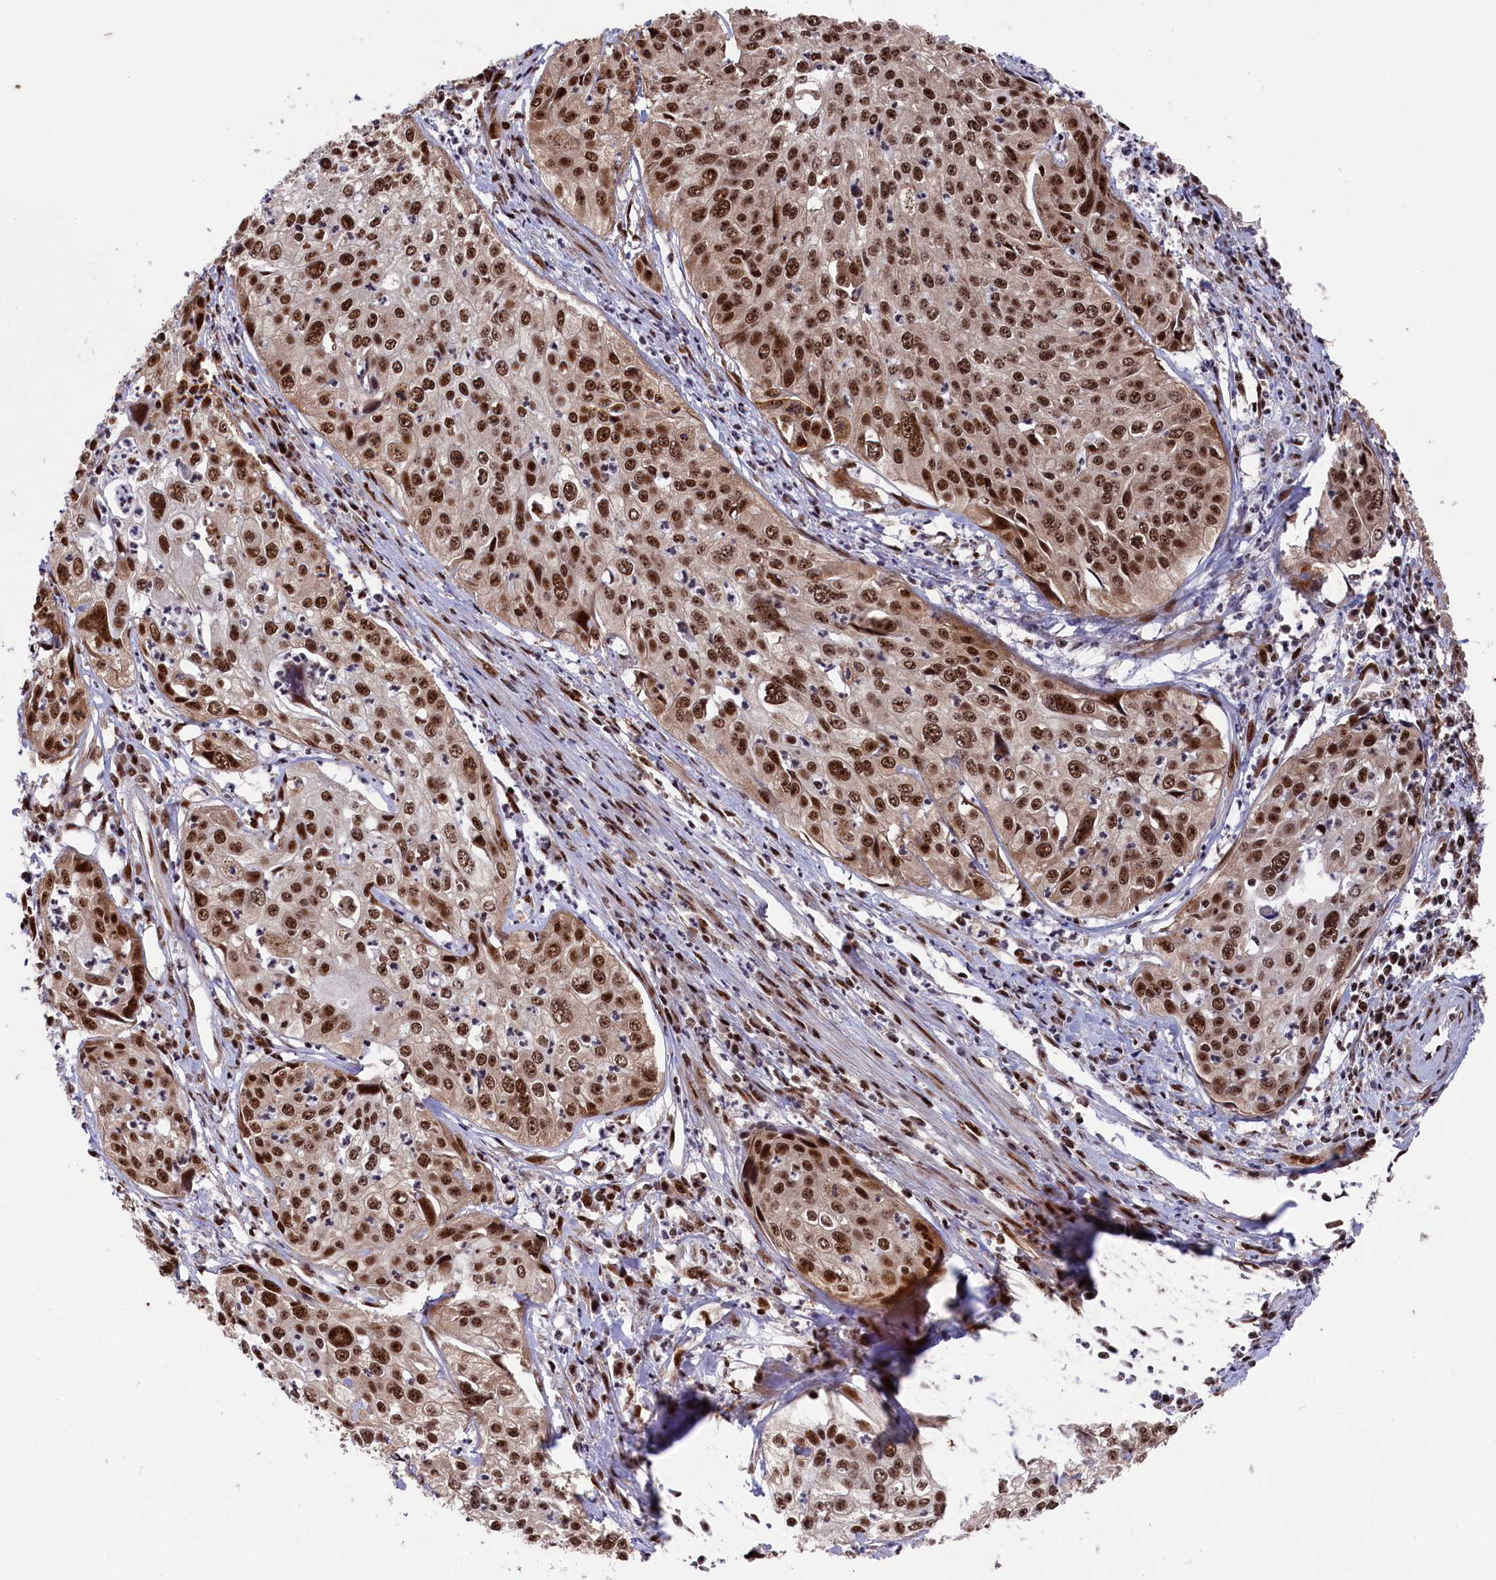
{"staining": {"intensity": "strong", "quantity": ">75%", "location": "nuclear"}, "tissue": "cervical cancer", "cell_type": "Tumor cells", "image_type": "cancer", "snomed": [{"axis": "morphology", "description": "Squamous cell carcinoma, NOS"}, {"axis": "topography", "description": "Cervix"}], "caption": "Cervical squamous cell carcinoma stained with DAB (3,3'-diaminobenzidine) immunohistochemistry shows high levels of strong nuclear positivity in approximately >75% of tumor cells. Immunohistochemistry stains the protein of interest in brown and the nuclei are stained blue.", "gene": "PRPF31", "patient": {"sex": "female", "age": 31}}